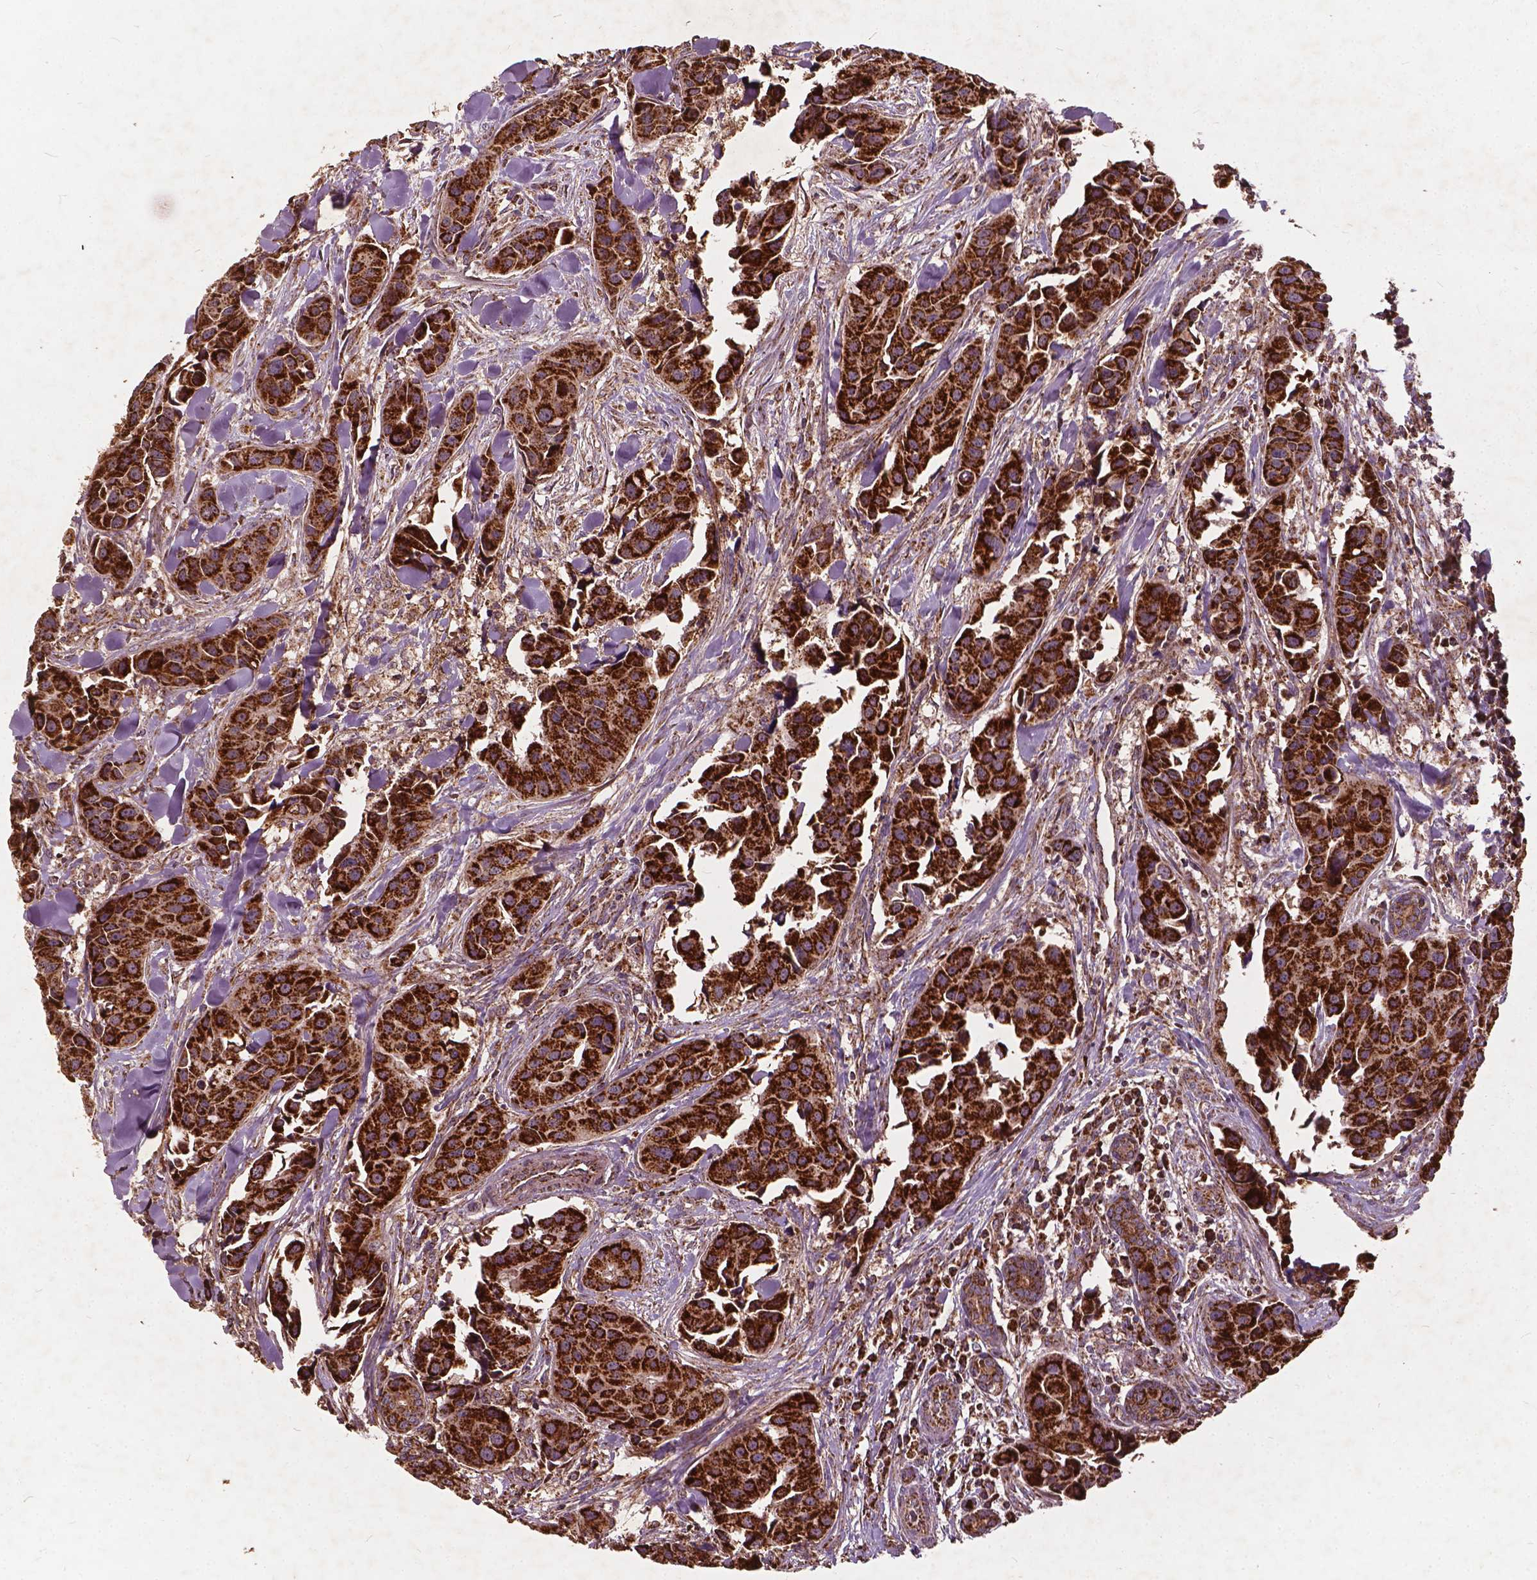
{"staining": {"intensity": "strong", "quantity": ">75%", "location": "cytoplasmic/membranous"}, "tissue": "head and neck cancer", "cell_type": "Tumor cells", "image_type": "cancer", "snomed": [{"axis": "morphology", "description": "Adenocarcinoma, NOS"}, {"axis": "topography", "description": "Head-Neck"}], "caption": "Immunohistochemical staining of adenocarcinoma (head and neck) demonstrates high levels of strong cytoplasmic/membranous expression in approximately >75% of tumor cells. (DAB IHC, brown staining for protein, blue staining for nuclei).", "gene": "UBXN2A", "patient": {"sex": "male", "age": 76}}